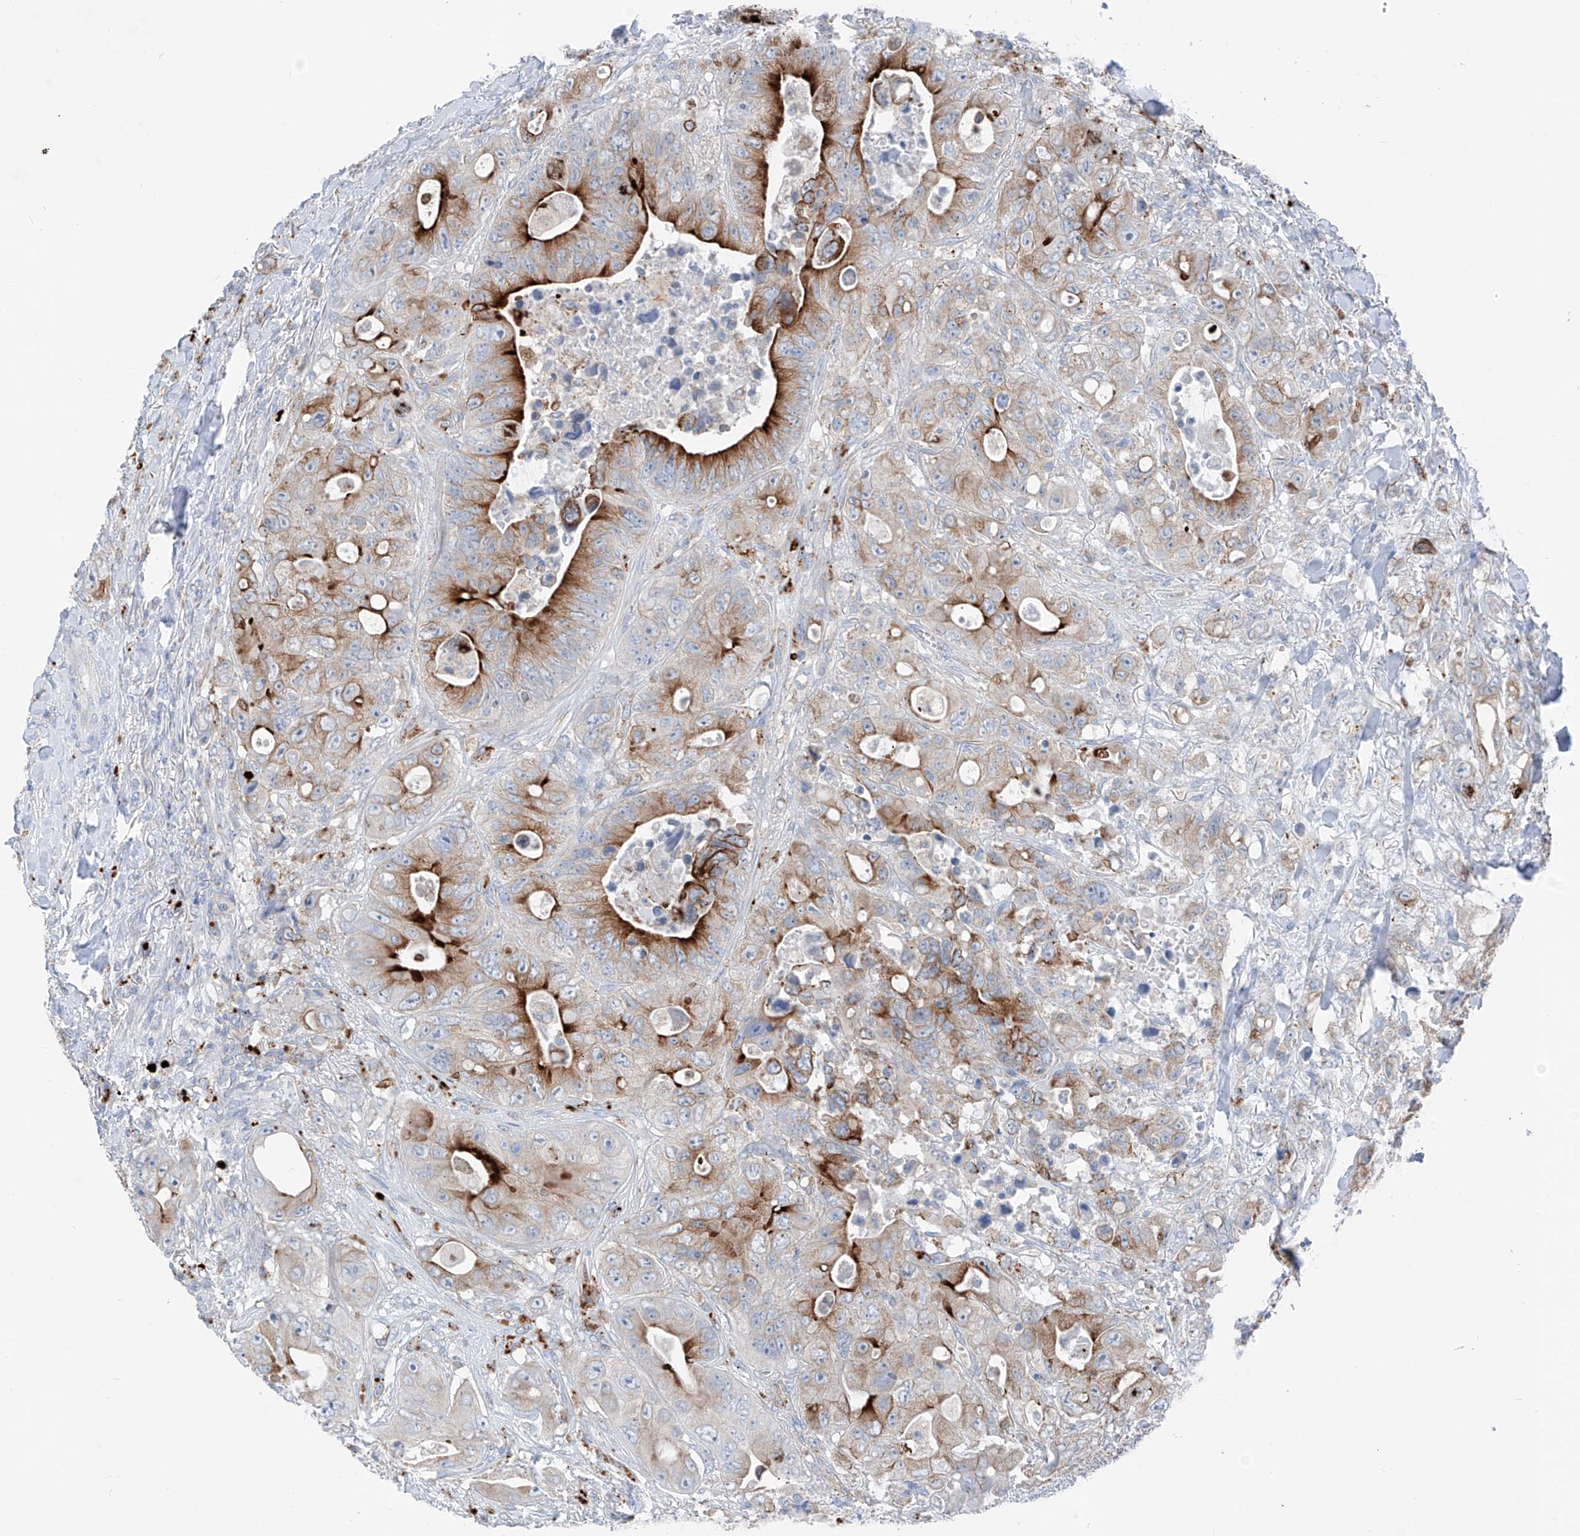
{"staining": {"intensity": "strong", "quantity": "25%-75%", "location": "cytoplasmic/membranous"}, "tissue": "colorectal cancer", "cell_type": "Tumor cells", "image_type": "cancer", "snomed": [{"axis": "morphology", "description": "Adenocarcinoma, NOS"}, {"axis": "topography", "description": "Colon"}], "caption": "A micrograph showing strong cytoplasmic/membranous positivity in approximately 25%-75% of tumor cells in adenocarcinoma (colorectal), as visualized by brown immunohistochemical staining.", "gene": "GPR137C", "patient": {"sex": "female", "age": 46}}